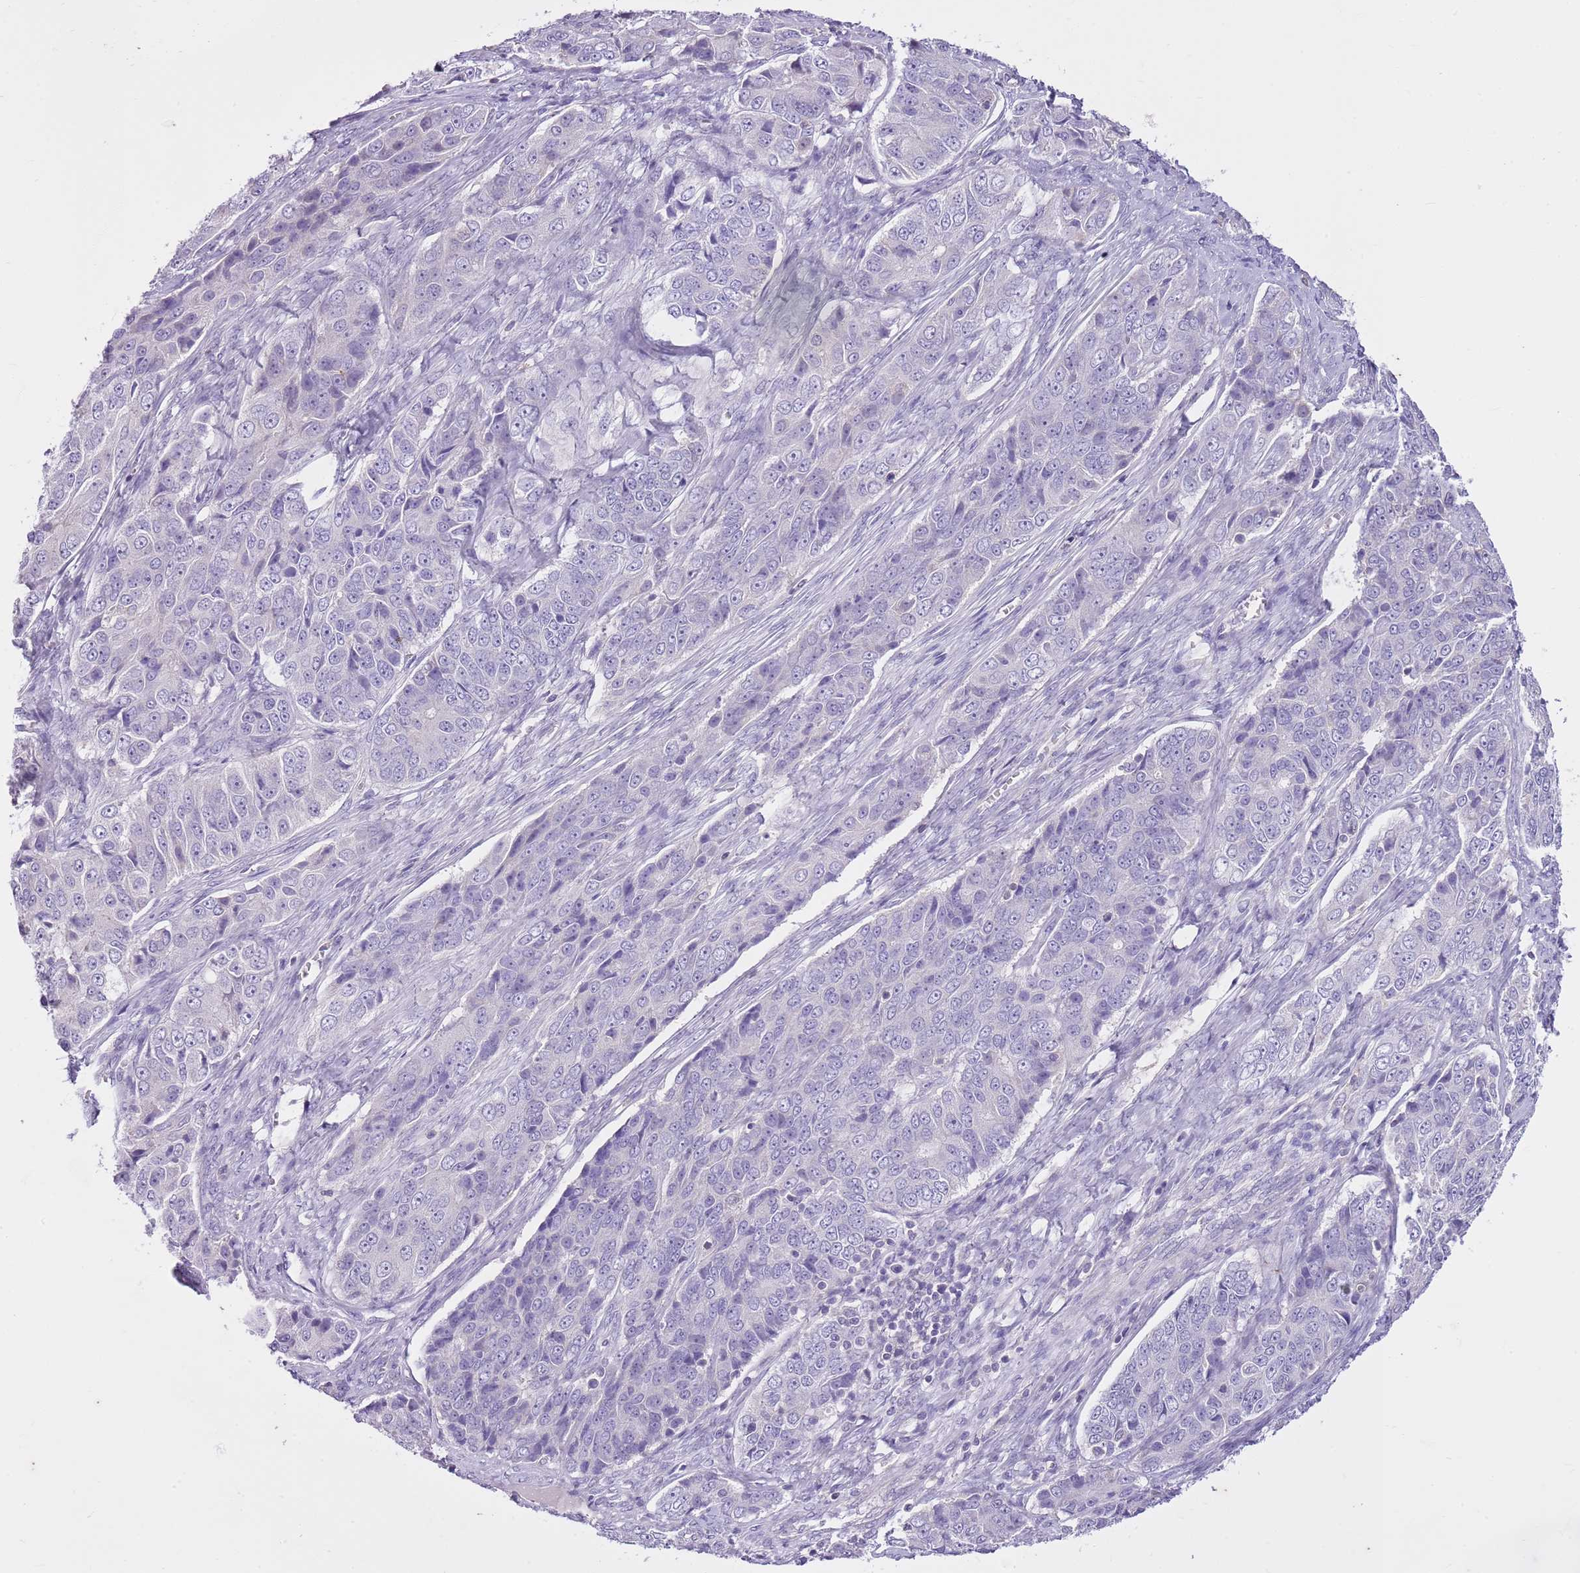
{"staining": {"intensity": "negative", "quantity": "none", "location": "none"}, "tissue": "ovarian cancer", "cell_type": "Tumor cells", "image_type": "cancer", "snomed": [{"axis": "morphology", "description": "Carcinoma, endometroid"}, {"axis": "topography", "description": "Ovary"}], "caption": "High magnification brightfield microscopy of endometroid carcinoma (ovarian) stained with DAB (3,3'-diaminobenzidine) (brown) and counterstained with hematoxylin (blue): tumor cells show no significant positivity. (Brightfield microscopy of DAB immunohistochemistry at high magnification).", "gene": "CNPPD1", "patient": {"sex": "female", "age": 51}}